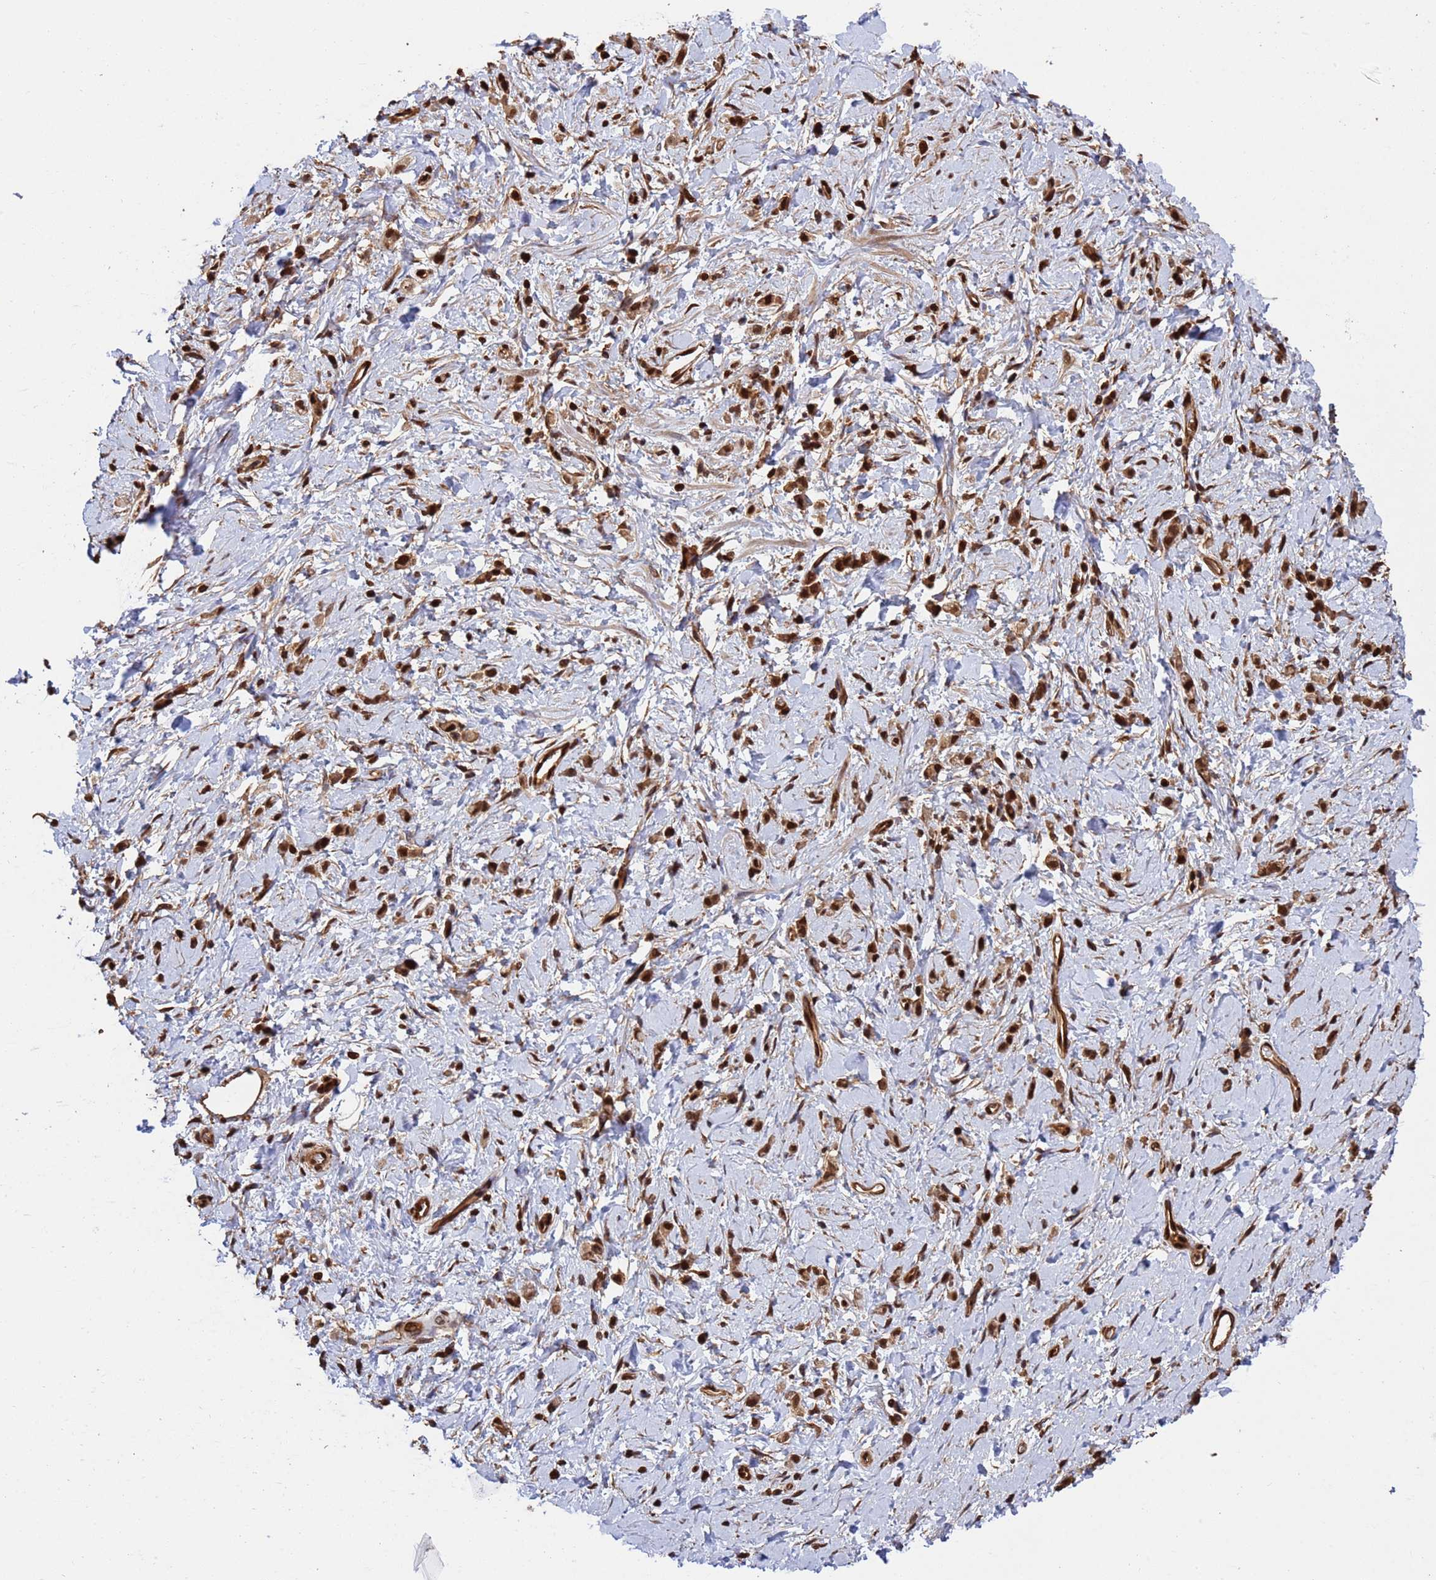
{"staining": {"intensity": "moderate", "quantity": ">75%", "location": "nuclear"}, "tissue": "stomach cancer", "cell_type": "Tumor cells", "image_type": "cancer", "snomed": [{"axis": "morphology", "description": "Adenocarcinoma, NOS"}, {"axis": "topography", "description": "Stomach"}], "caption": "The micrograph exhibits staining of stomach cancer (adenocarcinoma), revealing moderate nuclear protein positivity (brown color) within tumor cells.", "gene": "SUMO4", "patient": {"sex": "female", "age": 60}}